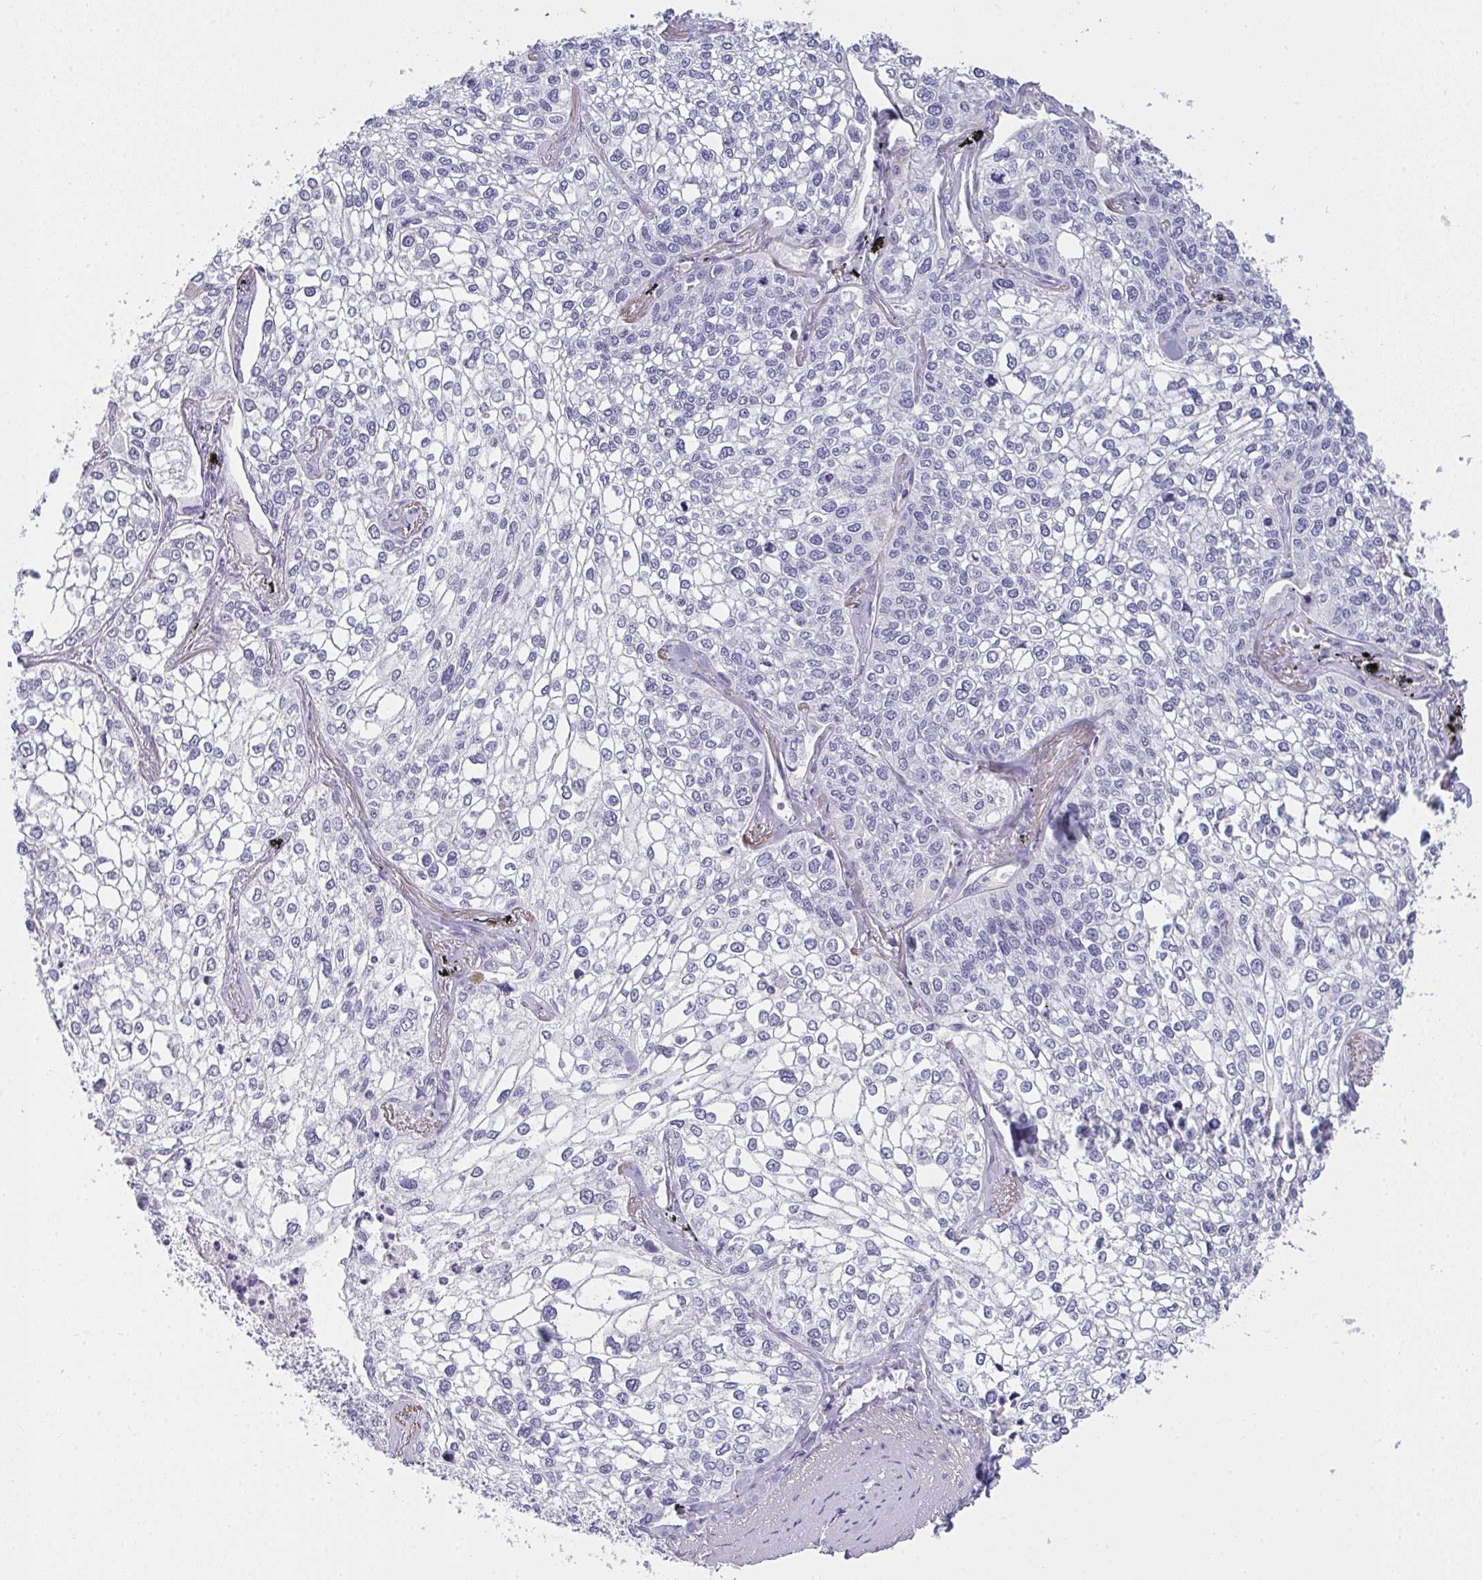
{"staining": {"intensity": "negative", "quantity": "none", "location": "none"}, "tissue": "lung cancer", "cell_type": "Tumor cells", "image_type": "cancer", "snomed": [{"axis": "morphology", "description": "Squamous cell carcinoma, NOS"}, {"axis": "topography", "description": "Lung"}], "caption": "Tumor cells show no significant protein expression in lung cancer.", "gene": "GSDMB", "patient": {"sex": "male", "age": 74}}